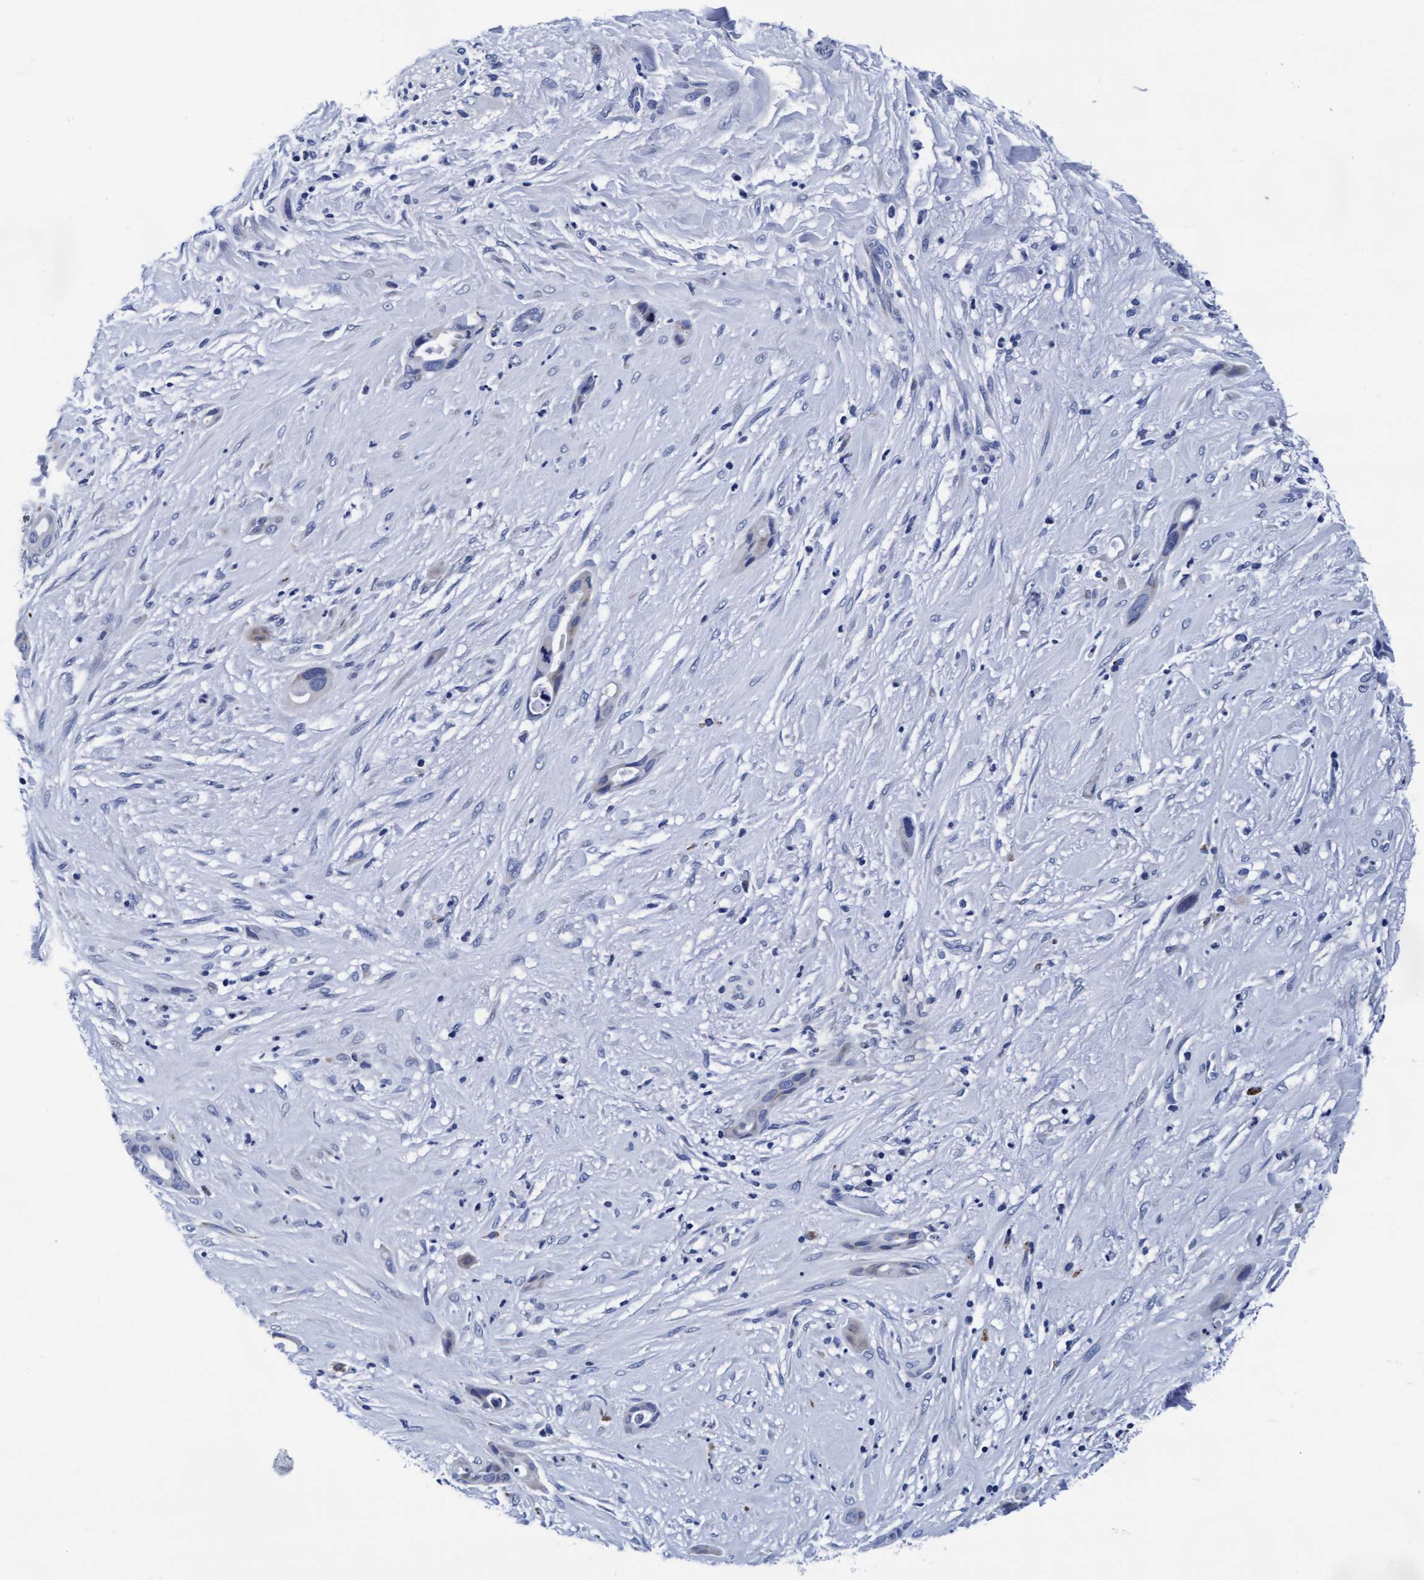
{"staining": {"intensity": "negative", "quantity": "none", "location": "none"}, "tissue": "pancreatic cancer", "cell_type": "Tumor cells", "image_type": "cancer", "snomed": [{"axis": "morphology", "description": "Adenocarcinoma, NOS"}, {"axis": "topography", "description": "Pancreas"}], "caption": "This is an immunohistochemistry micrograph of human pancreatic cancer. There is no expression in tumor cells.", "gene": "ARSG", "patient": {"sex": "male", "age": 59}}